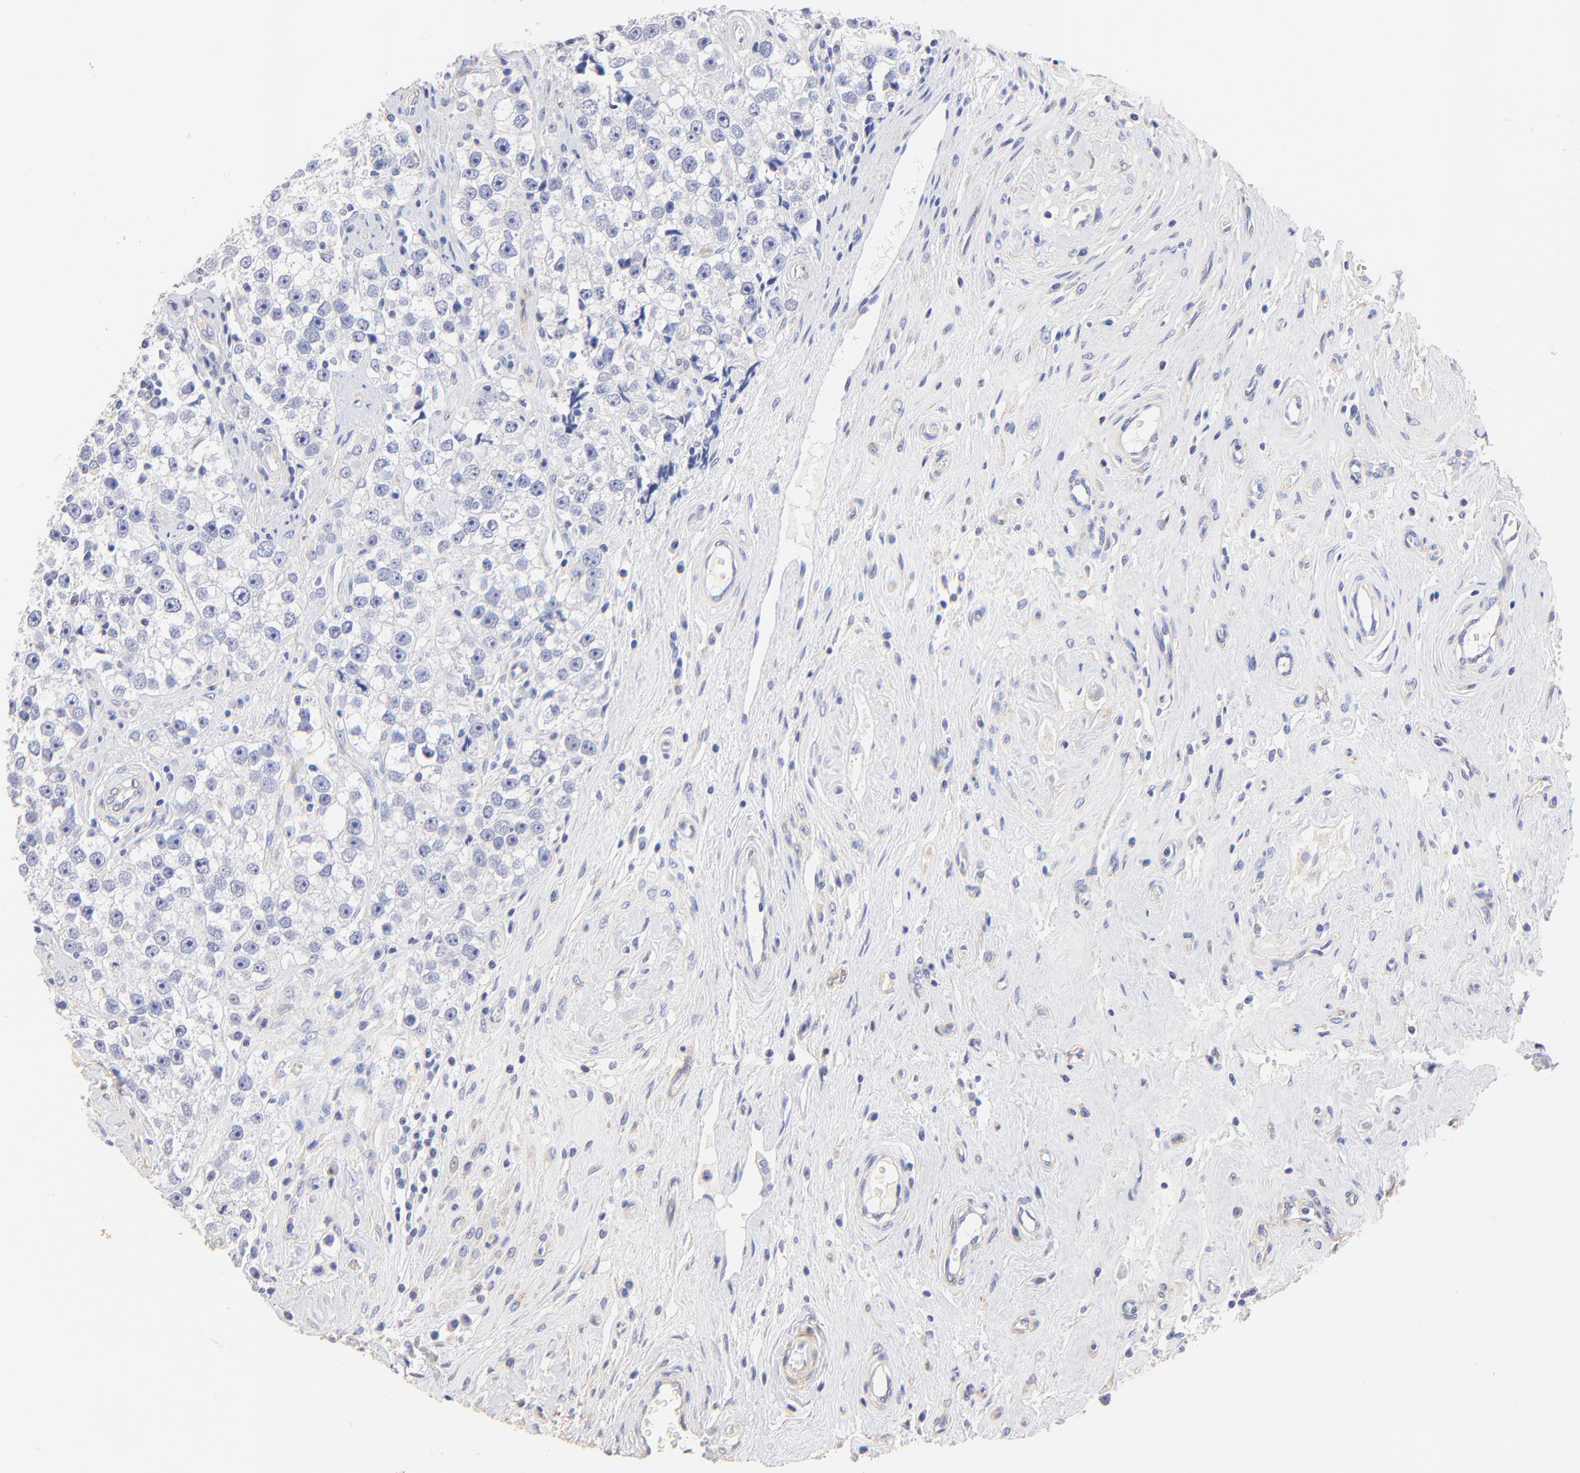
{"staining": {"intensity": "negative", "quantity": "none", "location": "none"}, "tissue": "testis cancer", "cell_type": "Tumor cells", "image_type": "cancer", "snomed": [{"axis": "morphology", "description": "Seminoma, NOS"}, {"axis": "topography", "description": "Testis"}], "caption": "DAB (3,3'-diaminobenzidine) immunohistochemical staining of human seminoma (testis) shows no significant positivity in tumor cells.", "gene": "ACTRT1", "patient": {"sex": "male", "age": 32}}